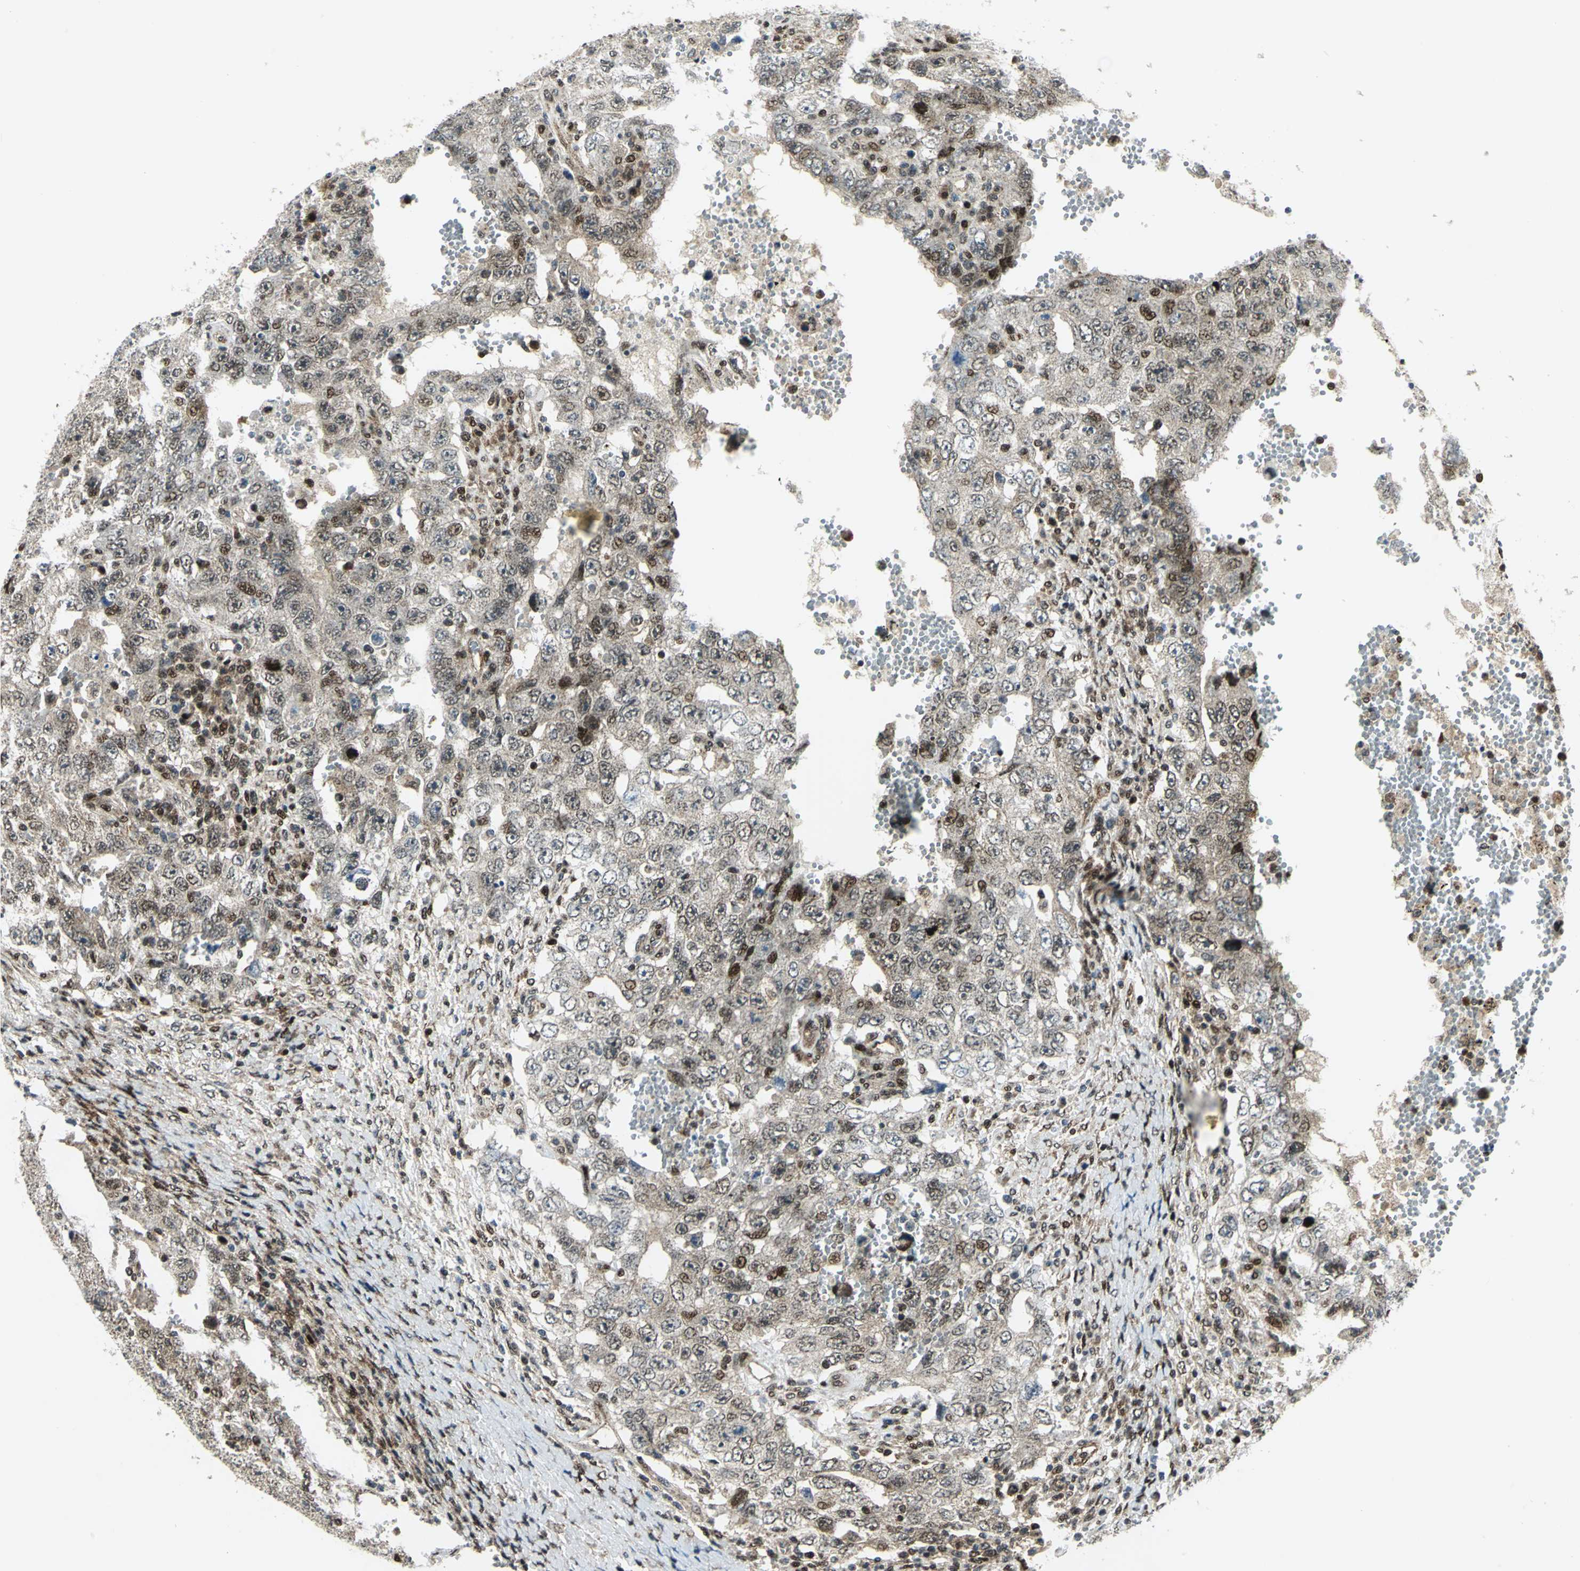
{"staining": {"intensity": "moderate", "quantity": ">75%", "location": "cytoplasmic/membranous,nuclear"}, "tissue": "testis cancer", "cell_type": "Tumor cells", "image_type": "cancer", "snomed": [{"axis": "morphology", "description": "Carcinoma, Embryonal, NOS"}, {"axis": "topography", "description": "Testis"}], "caption": "About >75% of tumor cells in embryonal carcinoma (testis) demonstrate moderate cytoplasmic/membranous and nuclear protein positivity as visualized by brown immunohistochemical staining.", "gene": "COPS5", "patient": {"sex": "male", "age": 26}}